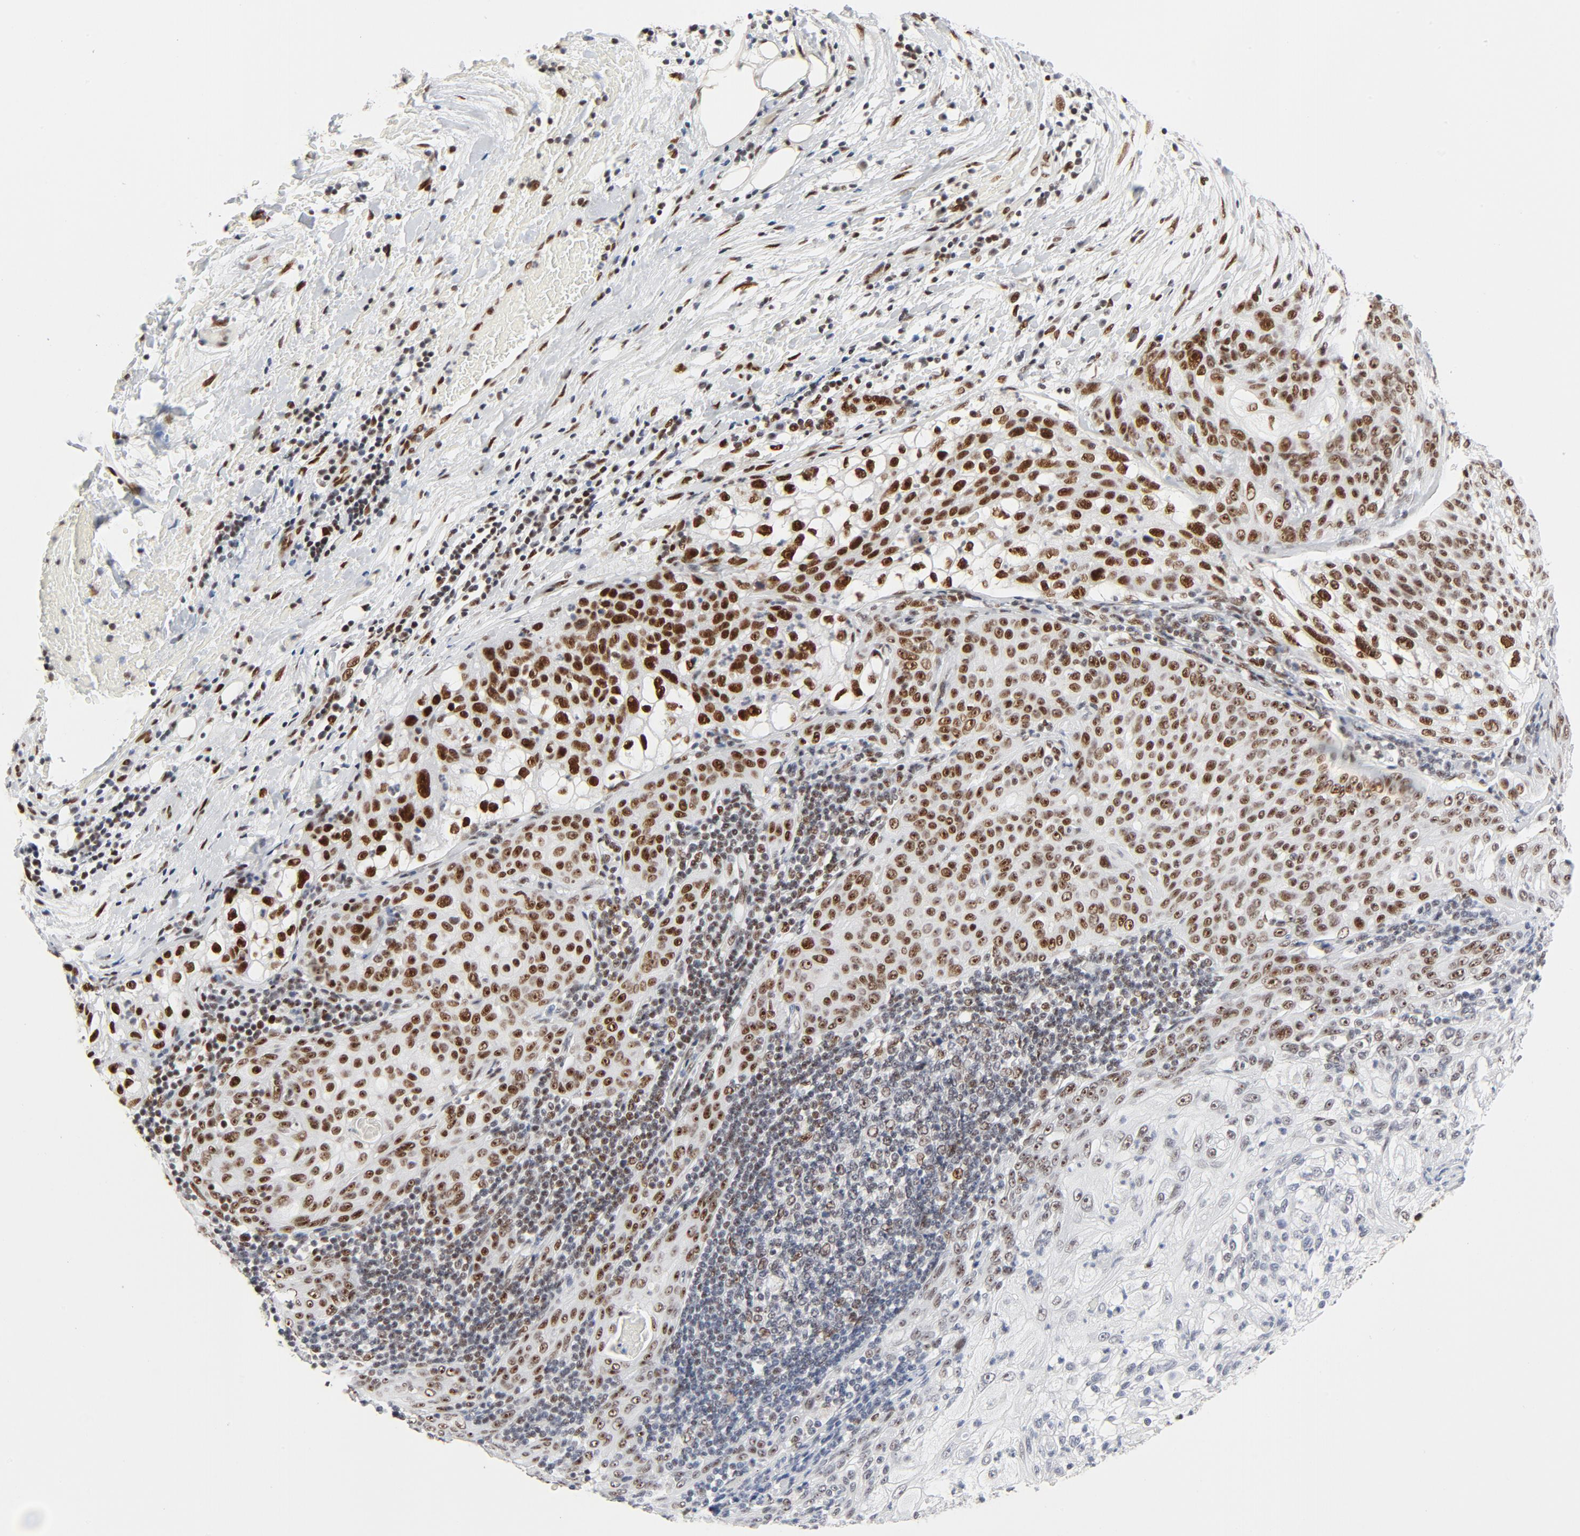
{"staining": {"intensity": "strong", "quantity": ">75%", "location": "nuclear"}, "tissue": "lung cancer", "cell_type": "Tumor cells", "image_type": "cancer", "snomed": [{"axis": "morphology", "description": "Inflammation, NOS"}, {"axis": "morphology", "description": "Squamous cell carcinoma, NOS"}, {"axis": "topography", "description": "Lymph node"}, {"axis": "topography", "description": "Soft tissue"}, {"axis": "topography", "description": "Lung"}], "caption": "Tumor cells demonstrate high levels of strong nuclear positivity in approximately >75% of cells in lung cancer.", "gene": "GTF2H1", "patient": {"sex": "male", "age": 66}}